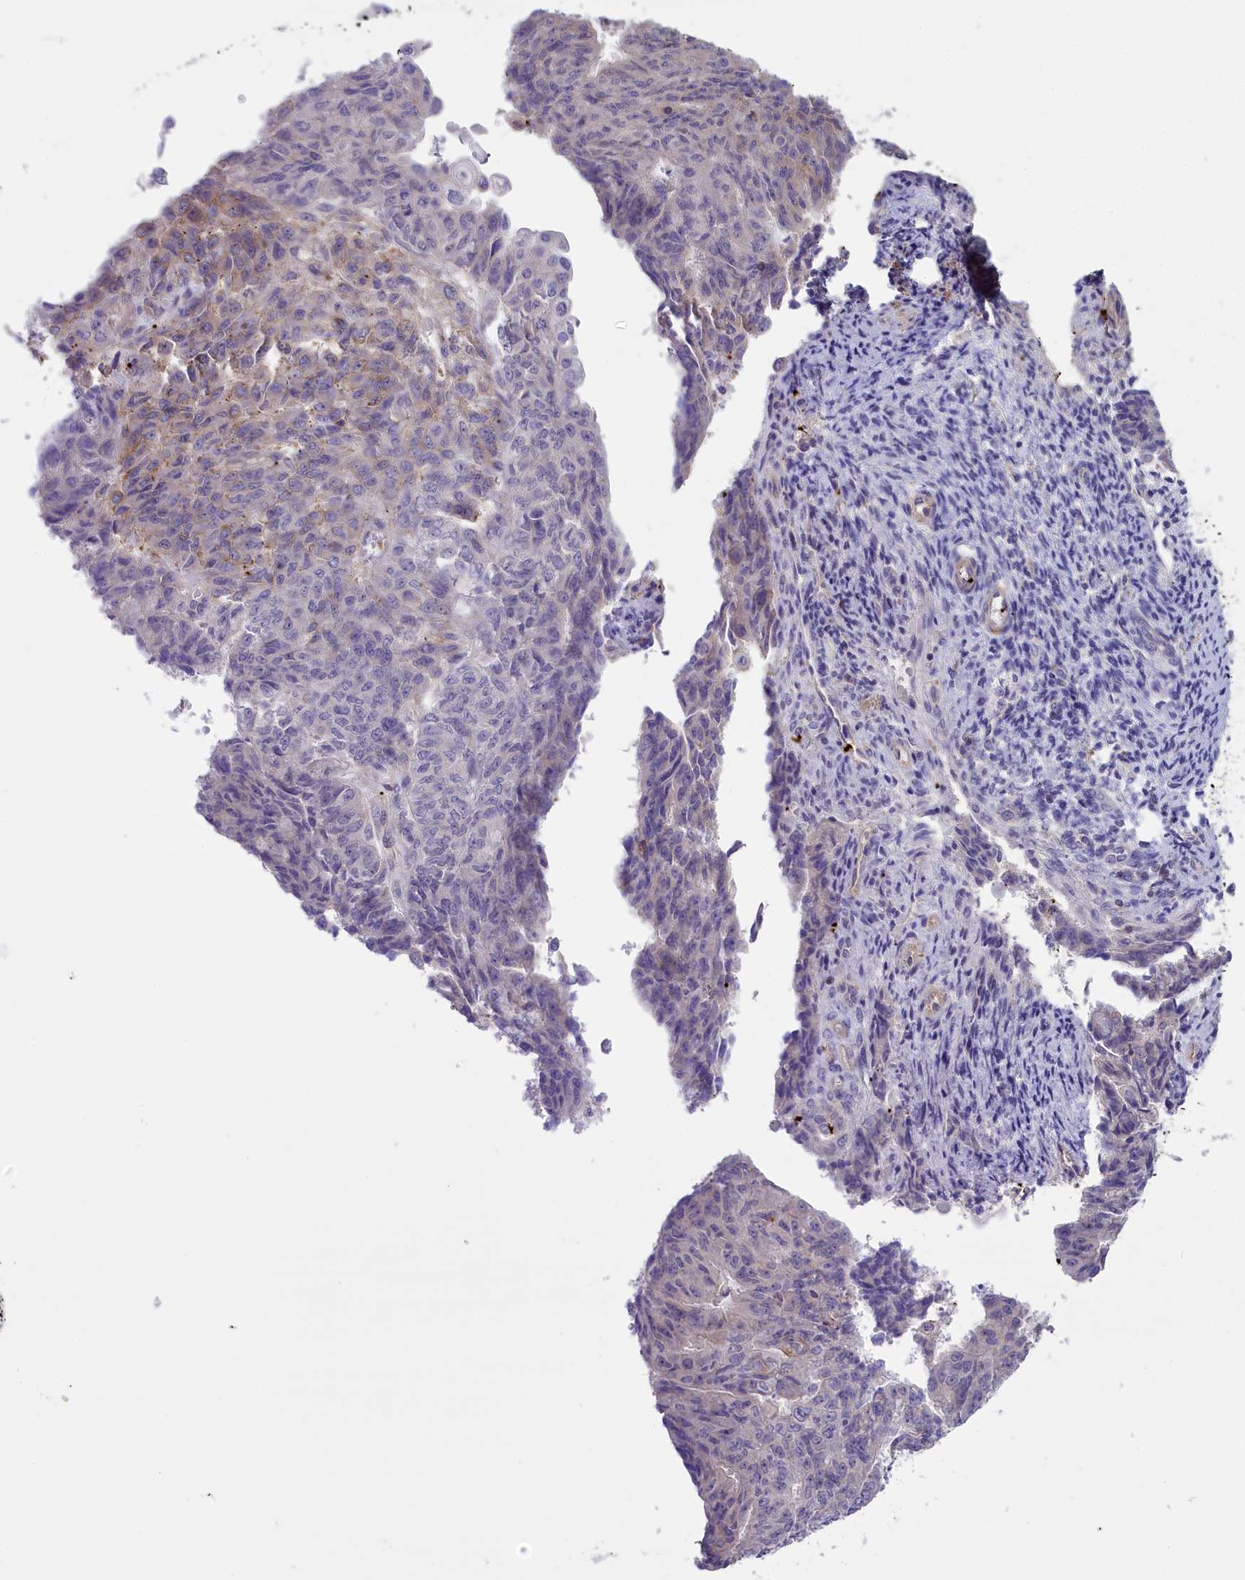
{"staining": {"intensity": "negative", "quantity": "none", "location": "none"}, "tissue": "endometrial cancer", "cell_type": "Tumor cells", "image_type": "cancer", "snomed": [{"axis": "morphology", "description": "Adenocarcinoma, NOS"}, {"axis": "topography", "description": "Endometrium"}], "caption": "Immunohistochemical staining of adenocarcinoma (endometrial) shows no significant expression in tumor cells.", "gene": "HEATR3", "patient": {"sex": "female", "age": 32}}